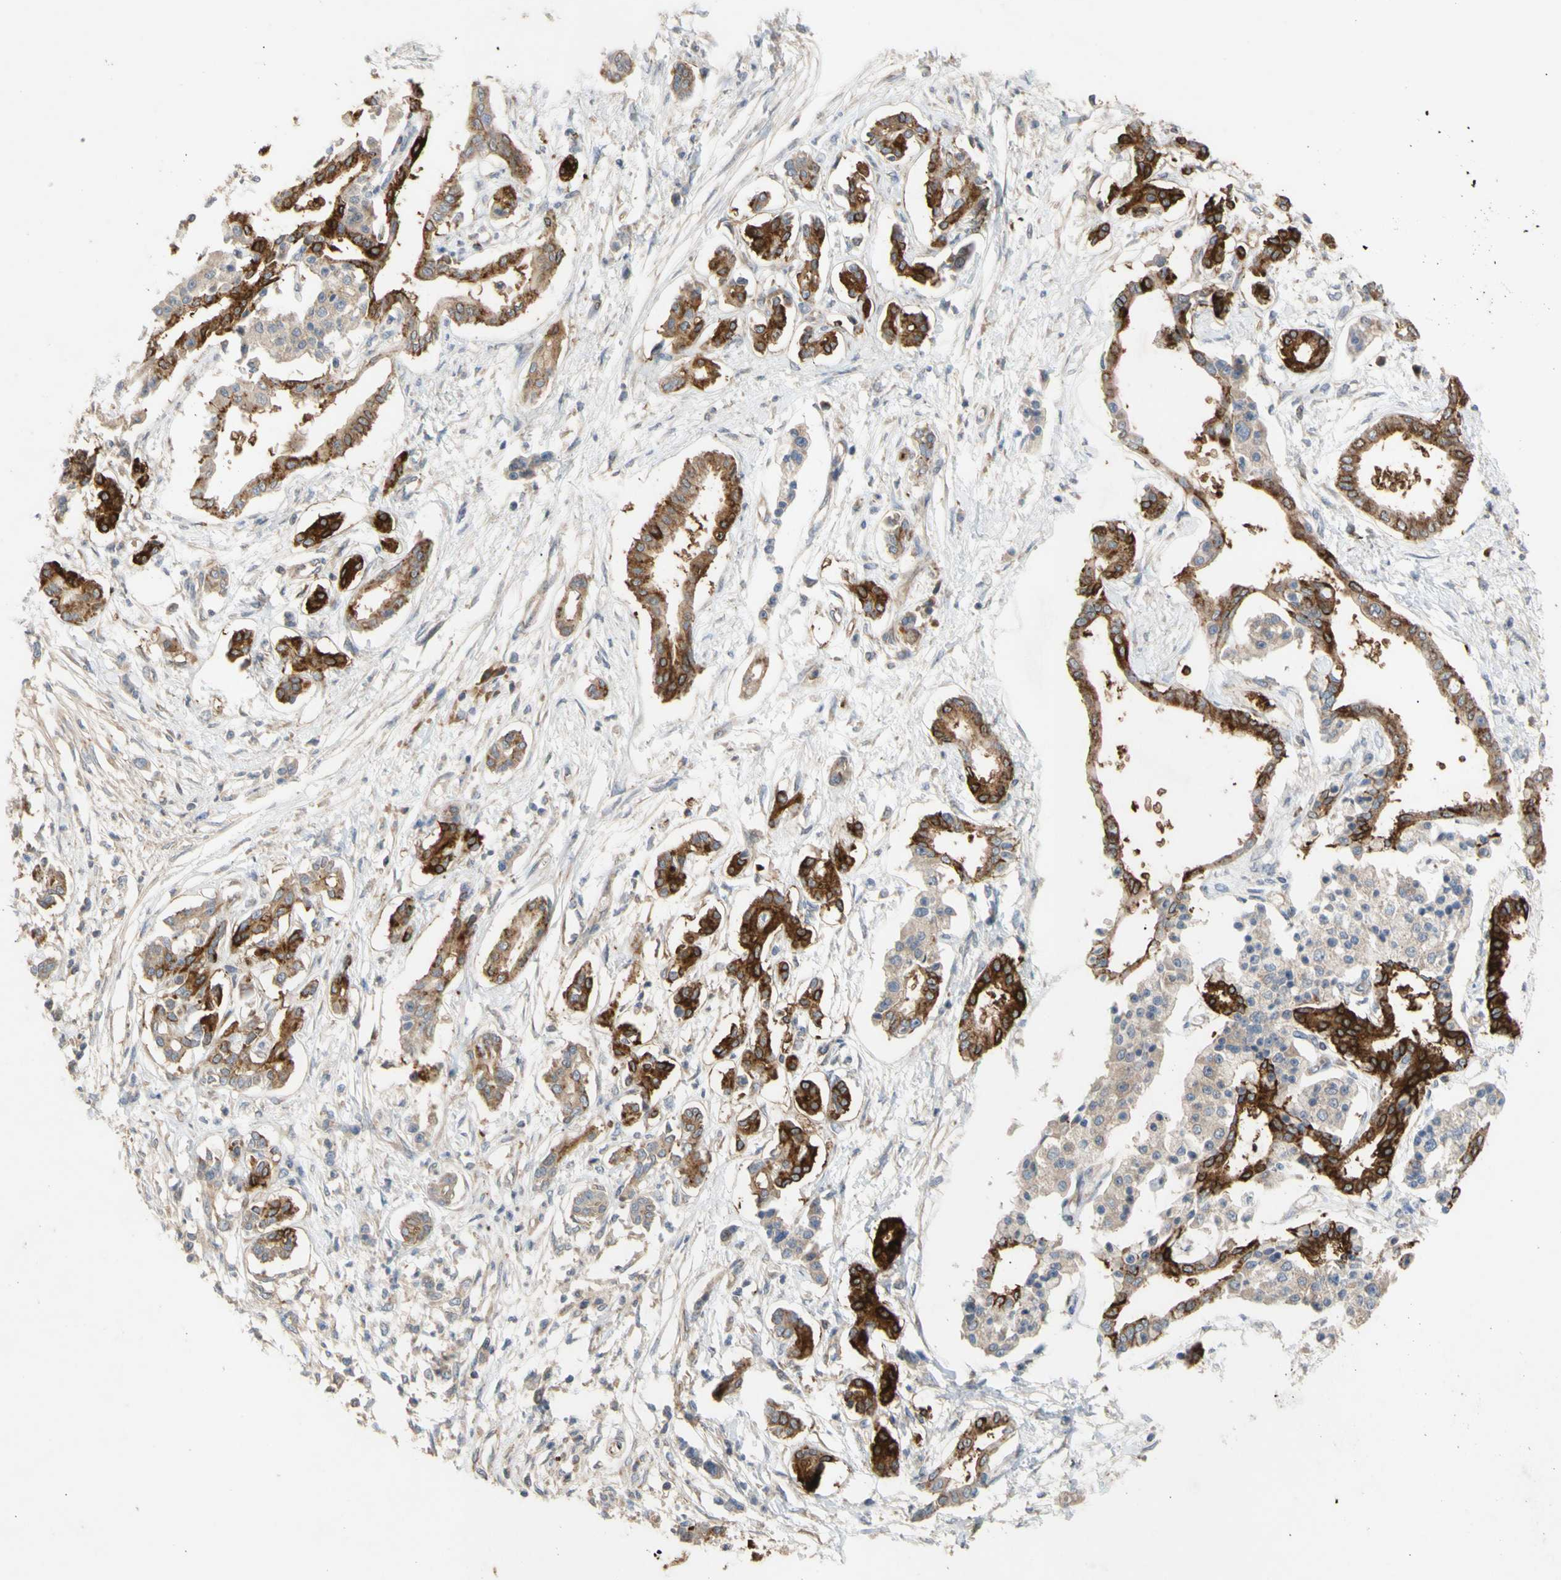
{"staining": {"intensity": "strong", "quantity": ">75%", "location": "cytoplasmic/membranous"}, "tissue": "pancreatic cancer", "cell_type": "Tumor cells", "image_type": "cancer", "snomed": [{"axis": "morphology", "description": "Adenocarcinoma, NOS"}, {"axis": "topography", "description": "Pancreas"}], "caption": "The photomicrograph demonstrates staining of adenocarcinoma (pancreatic), revealing strong cytoplasmic/membranous protein expression (brown color) within tumor cells. (DAB IHC with brightfield microscopy, high magnification).", "gene": "EIF2S3", "patient": {"sex": "male", "age": 56}}